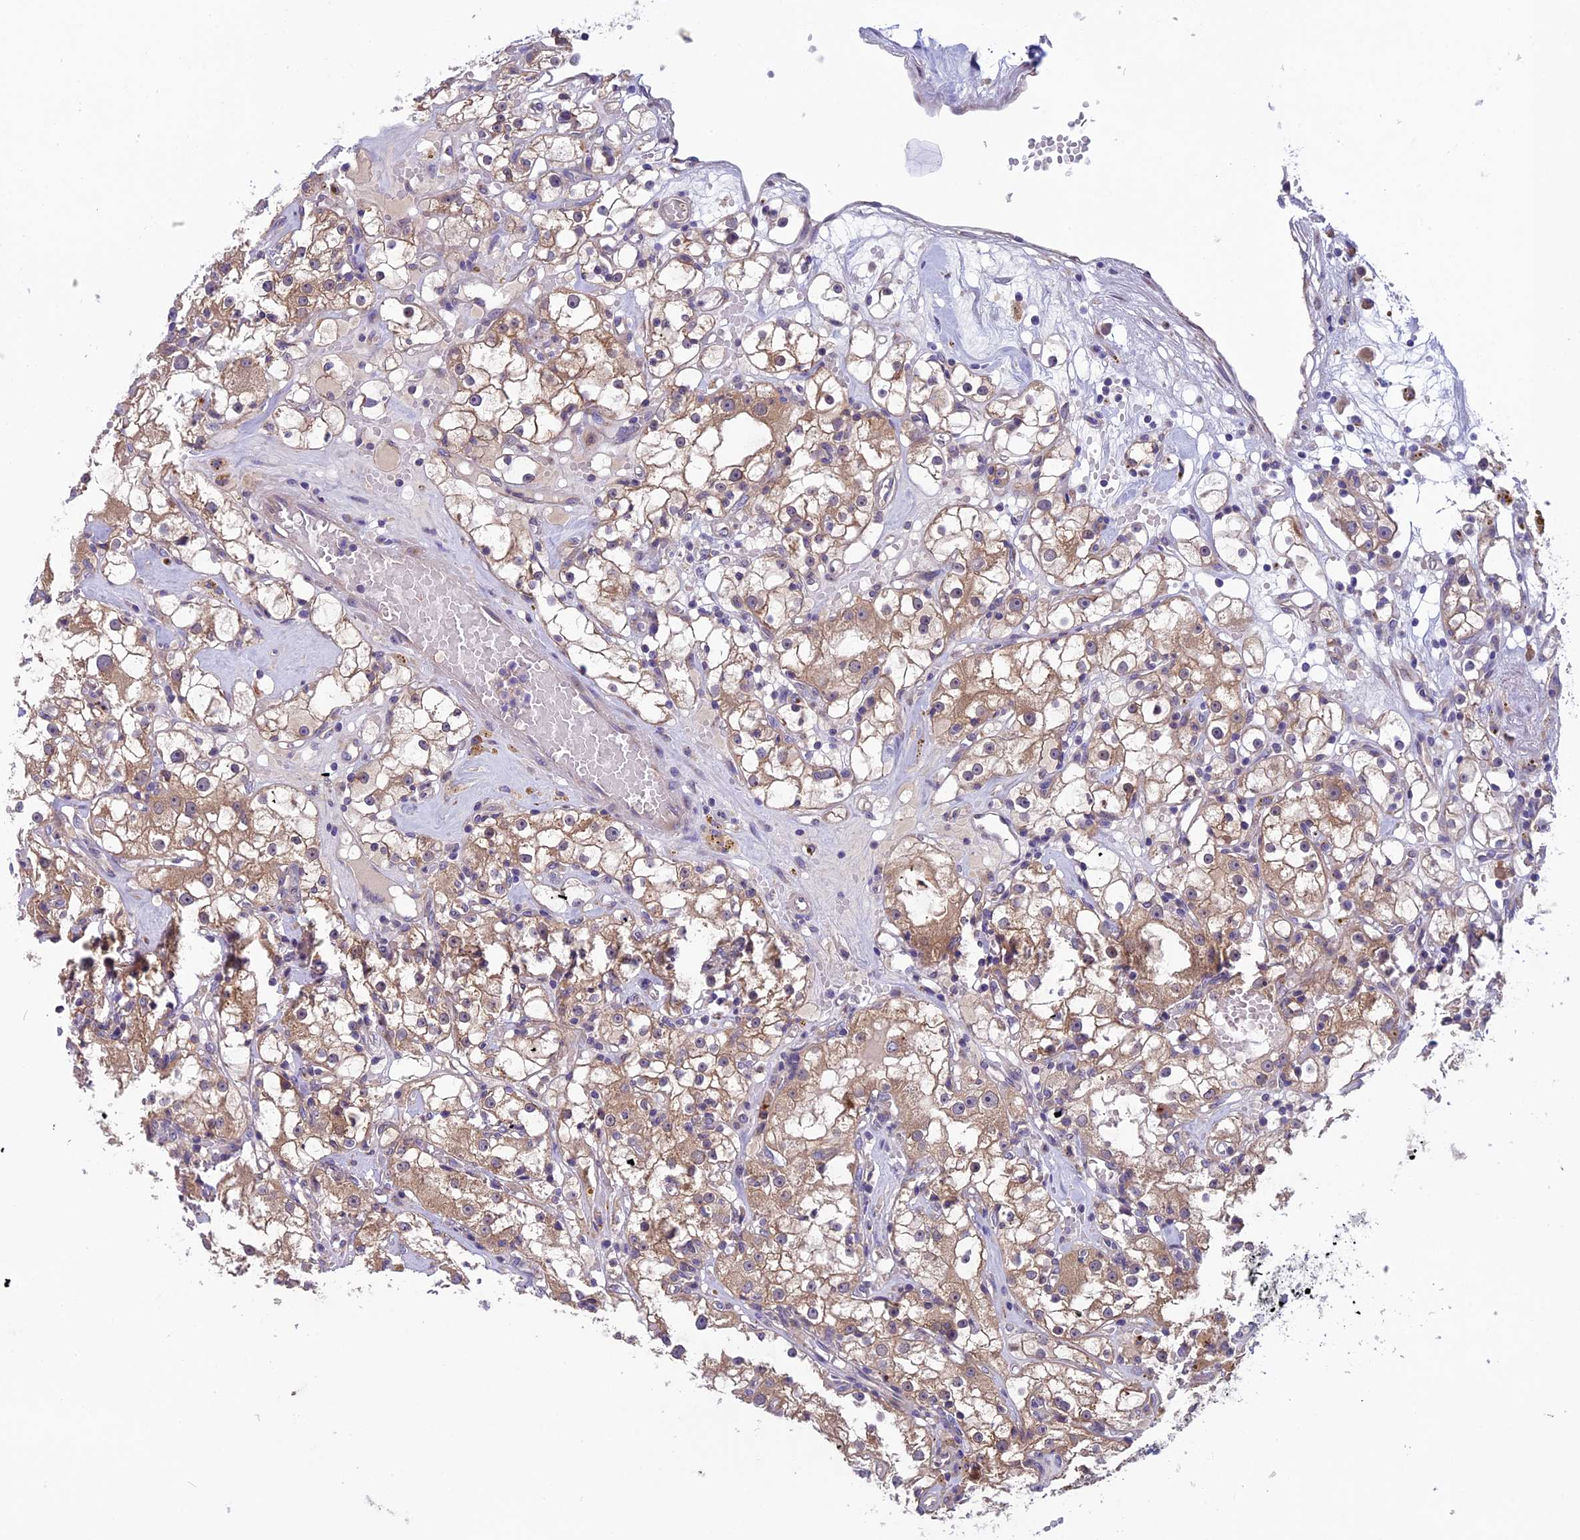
{"staining": {"intensity": "moderate", "quantity": ">75%", "location": "cytoplasmic/membranous"}, "tissue": "renal cancer", "cell_type": "Tumor cells", "image_type": "cancer", "snomed": [{"axis": "morphology", "description": "Adenocarcinoma, NOS"}, {"axis": "topography", "description": "Kidney"}], "caption": "Moderate cytoplasmic/membranous expression for a protein is identified in approximately >75% of tumor cells of renal cancer using immunohistochemistry (IHC).", "gene": "DCTN5", "patient": {"sex": "male", "age": 56}}